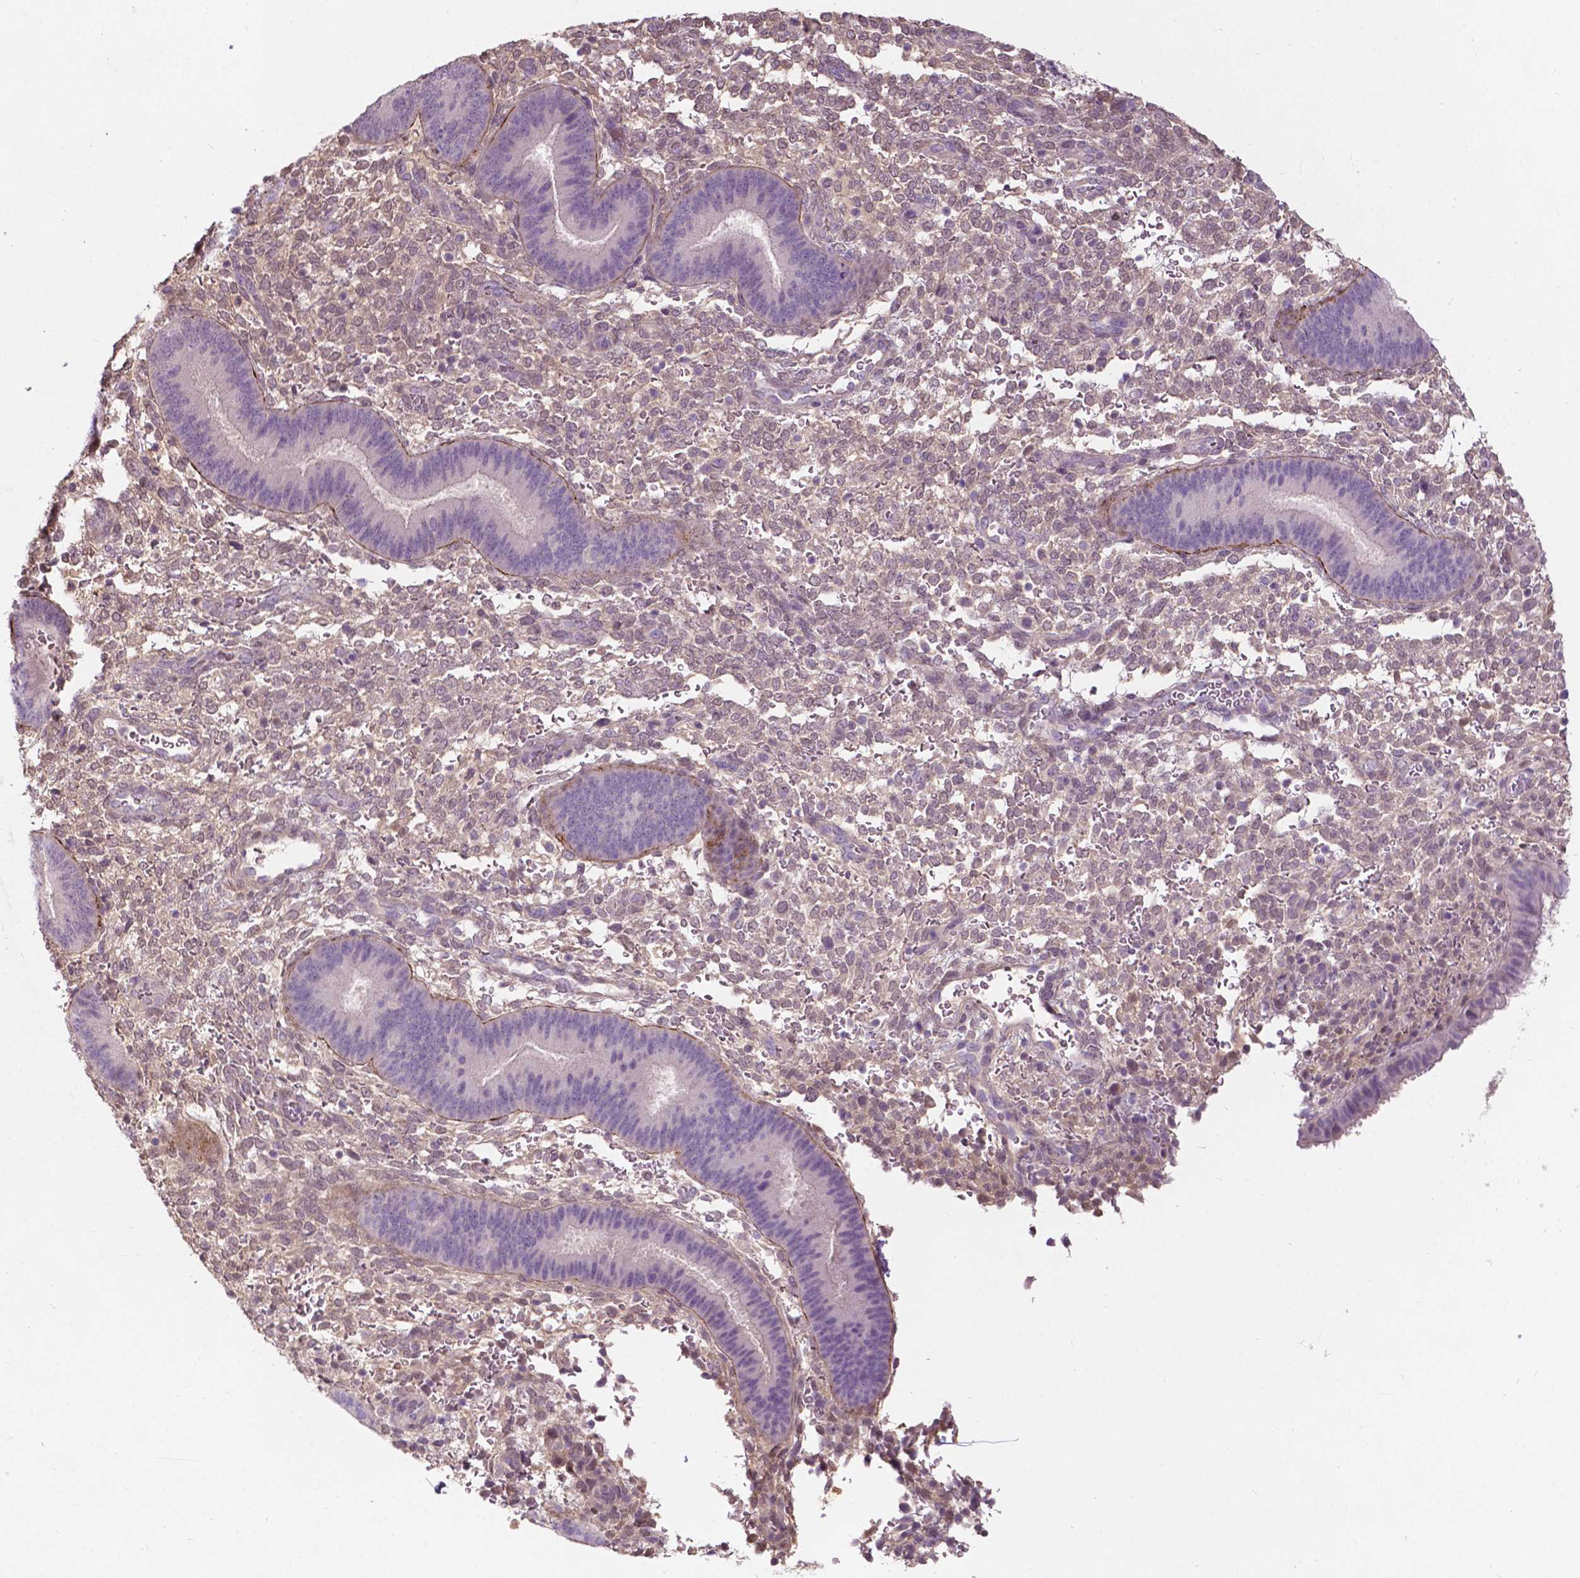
{"staining": {"intensity": "negative", "quantity": "none", "location": "none"}, "tissue": "endometrium", "cell_type": "Cells in endometrial stroma", "image_type": "normal", "snomed": [{"axis": "morphology", "description": "Normal tissue, NOS"}, {"axis": "topography", "description": "Endometrium"}], "caption": "IHC of normal endometrium shows no positivity in cells in endometrial stroma.", "gene": "GPR37", "patient": {"sex": "female", "age": 39}}